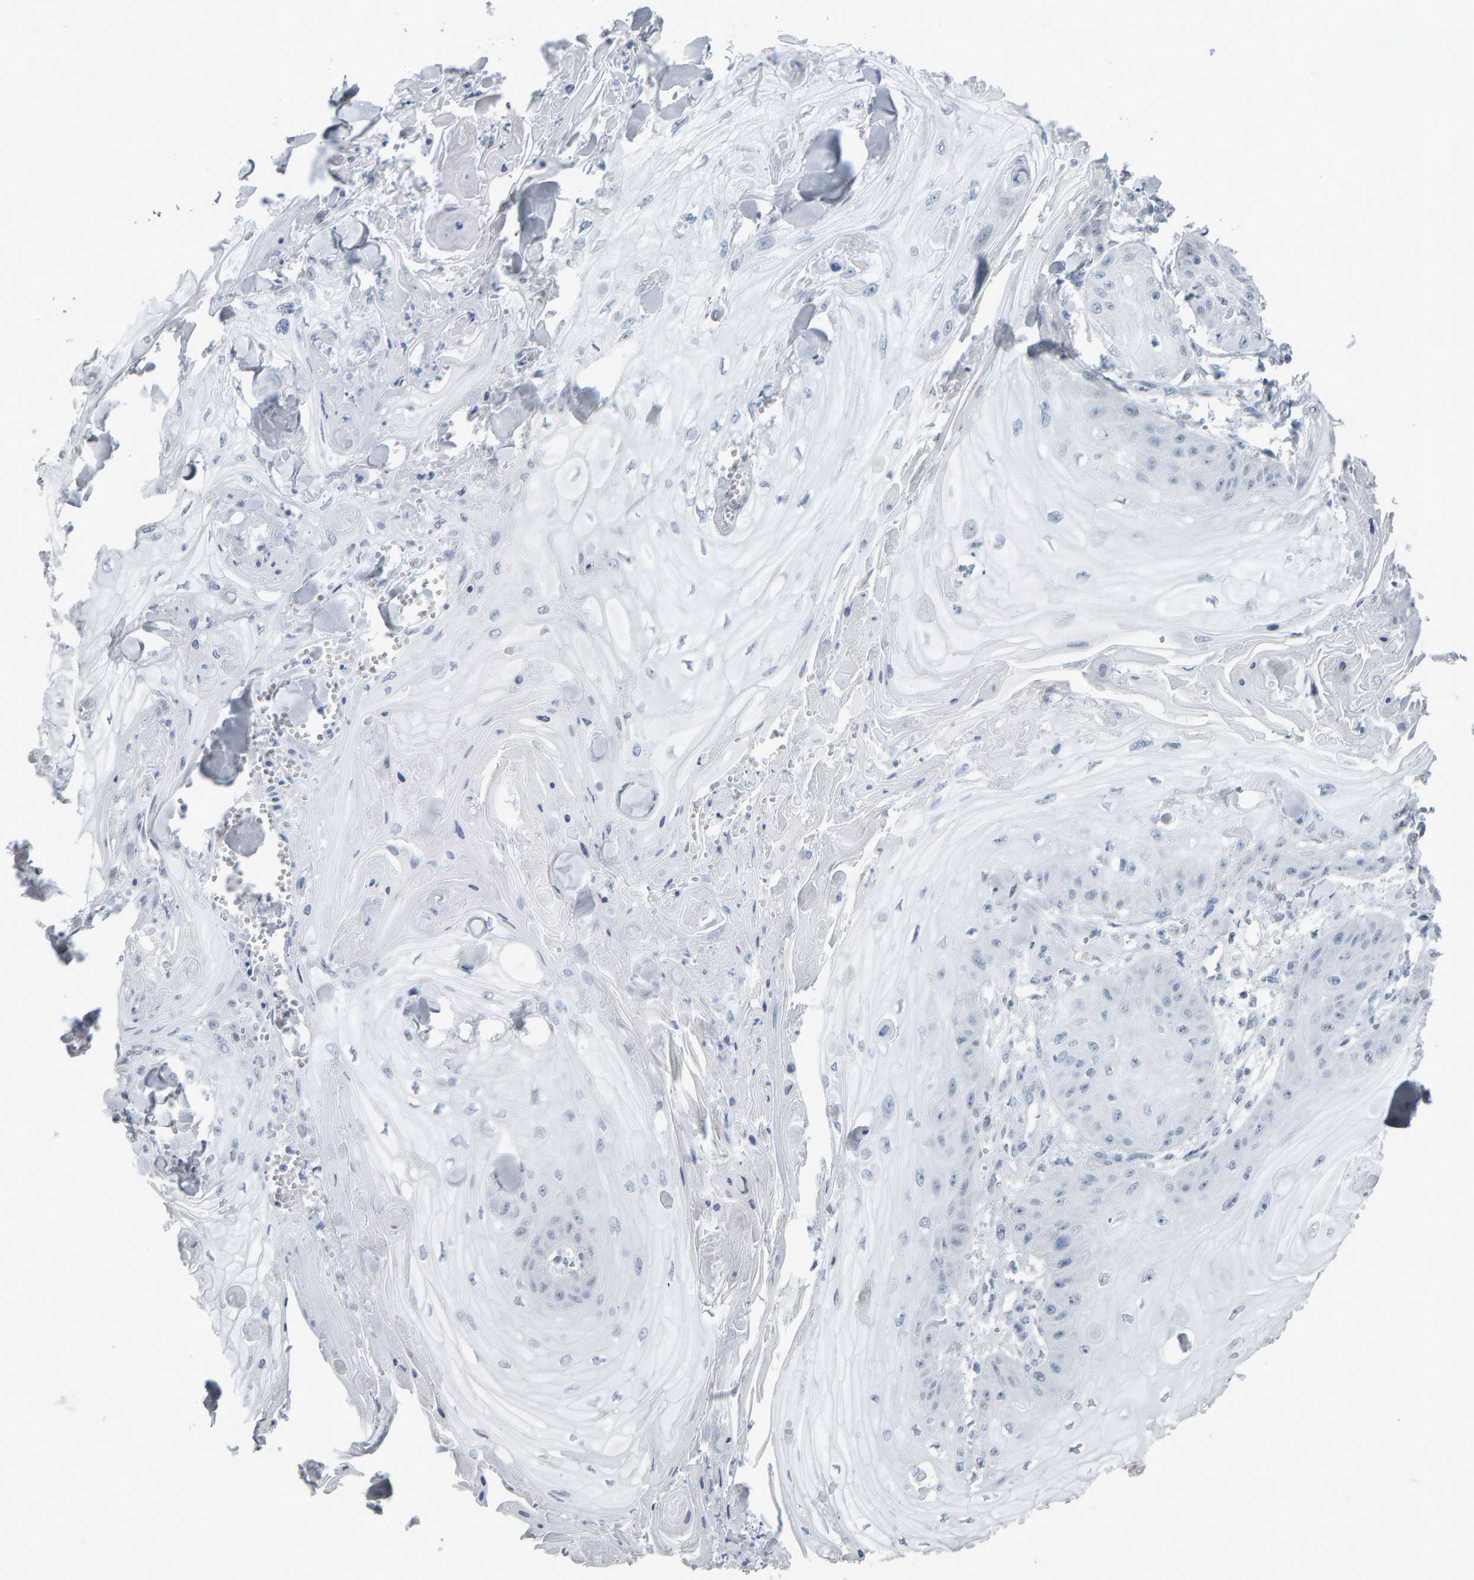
{"staining": {"intensity": "negative", "quantity": "none", "location": "none"}, "tissue": "skin cancer", "cell_type": "Tumor cells", "image_type": "cancer", "snomed": [{"axis": "morphology", "description": "Squamous cell carcinoma, NOS"}, {"axis": "topography", "description": "Skin"}], "caption": "There is no significant positivity in tumor cells of skin cancer.", "gene": "PYY", "patient": {"sex": "male", "age": 74}}